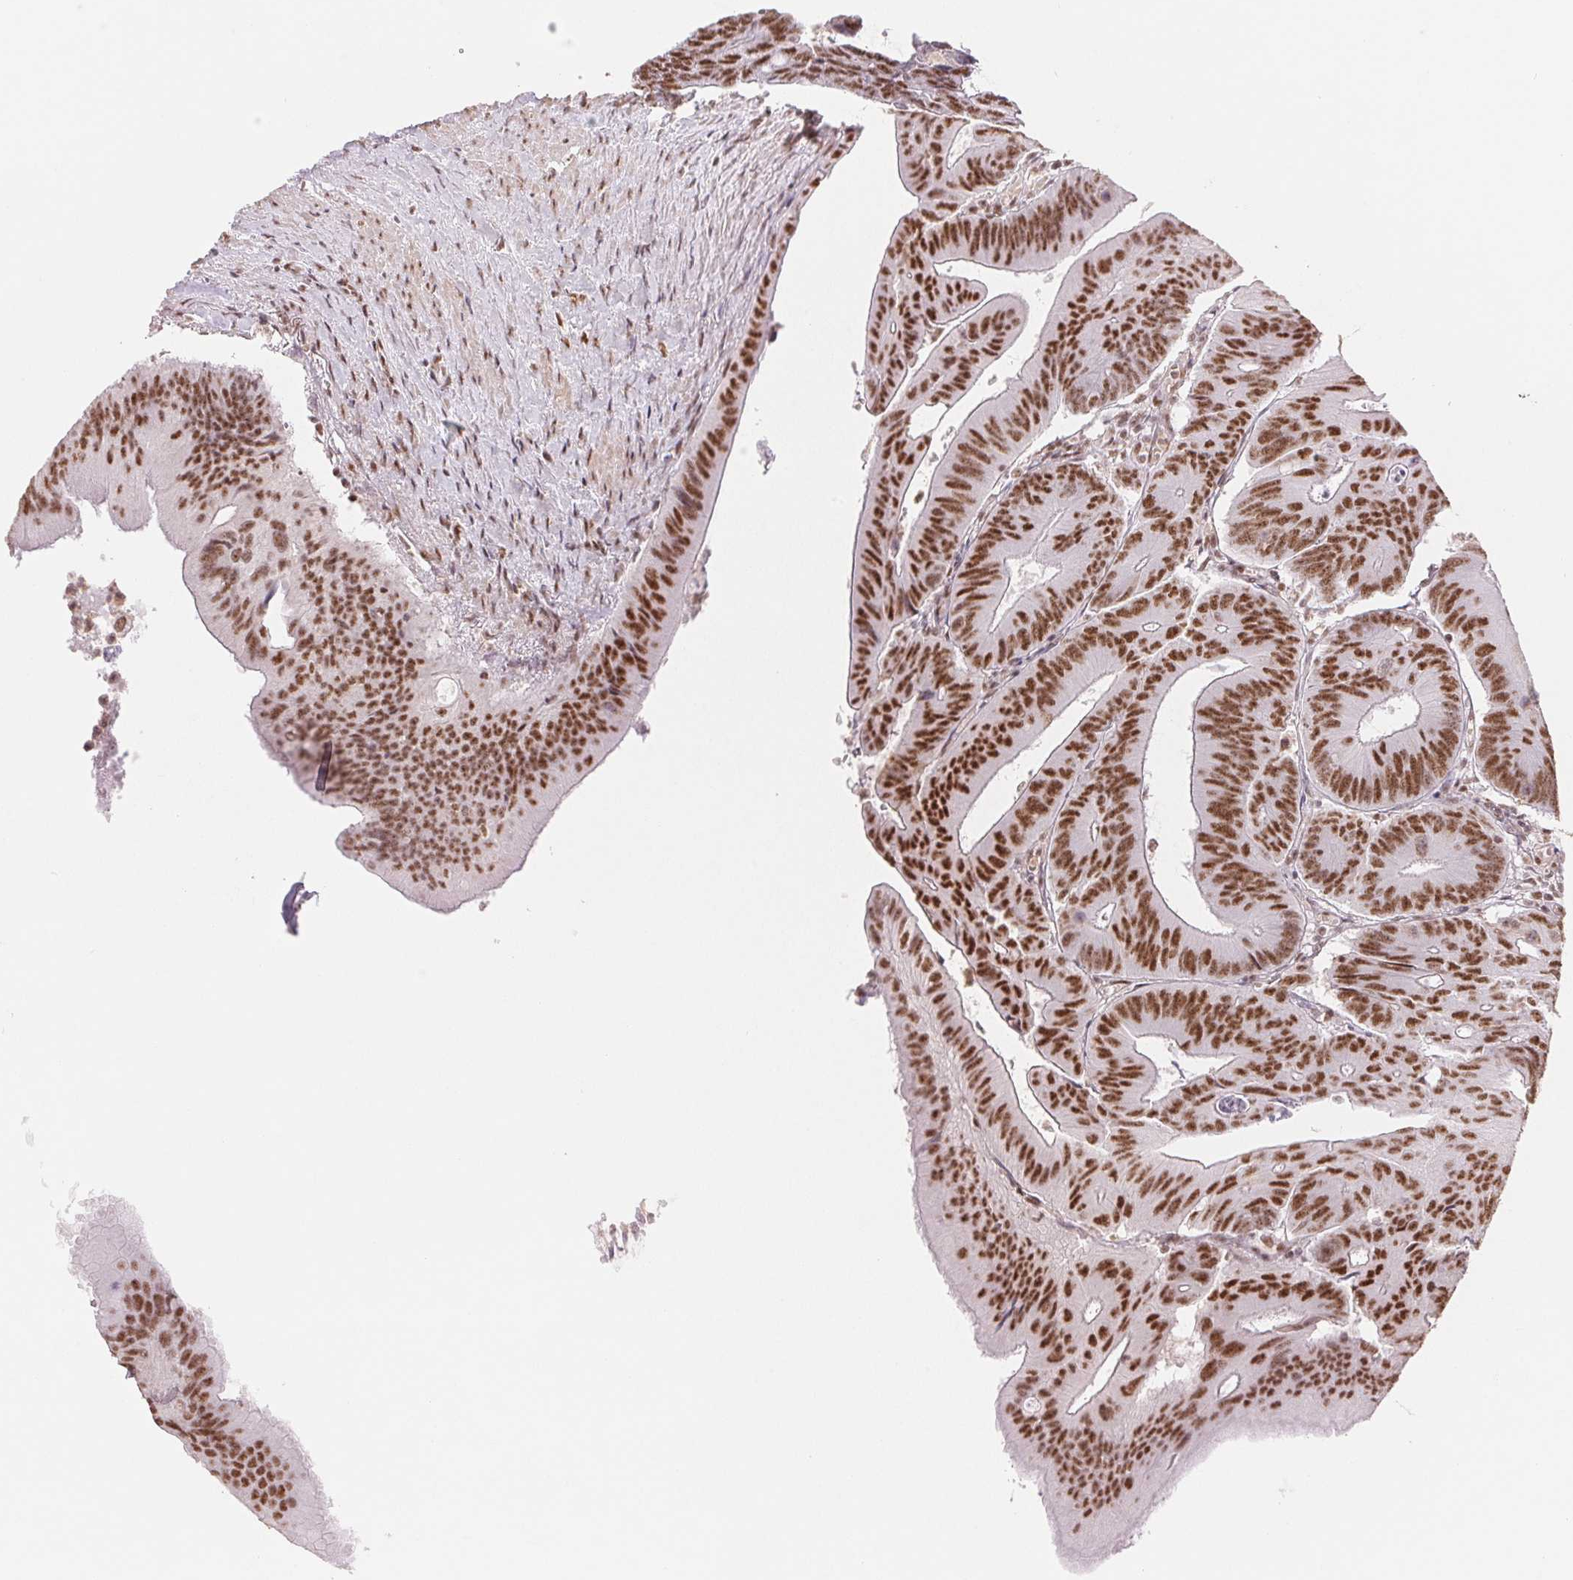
{"staining": {"intensity": "moderate", "quantity": ">75%", "location": "nuclear"}, "tissue": "colorectal cancer", "cell_type": "Tumor cells", "image_type": "cancer", "snomed": [{"axis": "morphology", "description": "Adenocarcinoma, NOS"}, {"axis": "topography", "description": "Colon"}], "caption": "A brown stain highlights moderate nuclear staining of a protein in human adenocarcinoma (colorectal) tumor cells. The protein is stained brown, and the nuclei are stained in blue (DAB IHC with brightfield microscopy, high magnification).", "gene": "SREK1", "patient": {"sex": "male", "age": 65}}